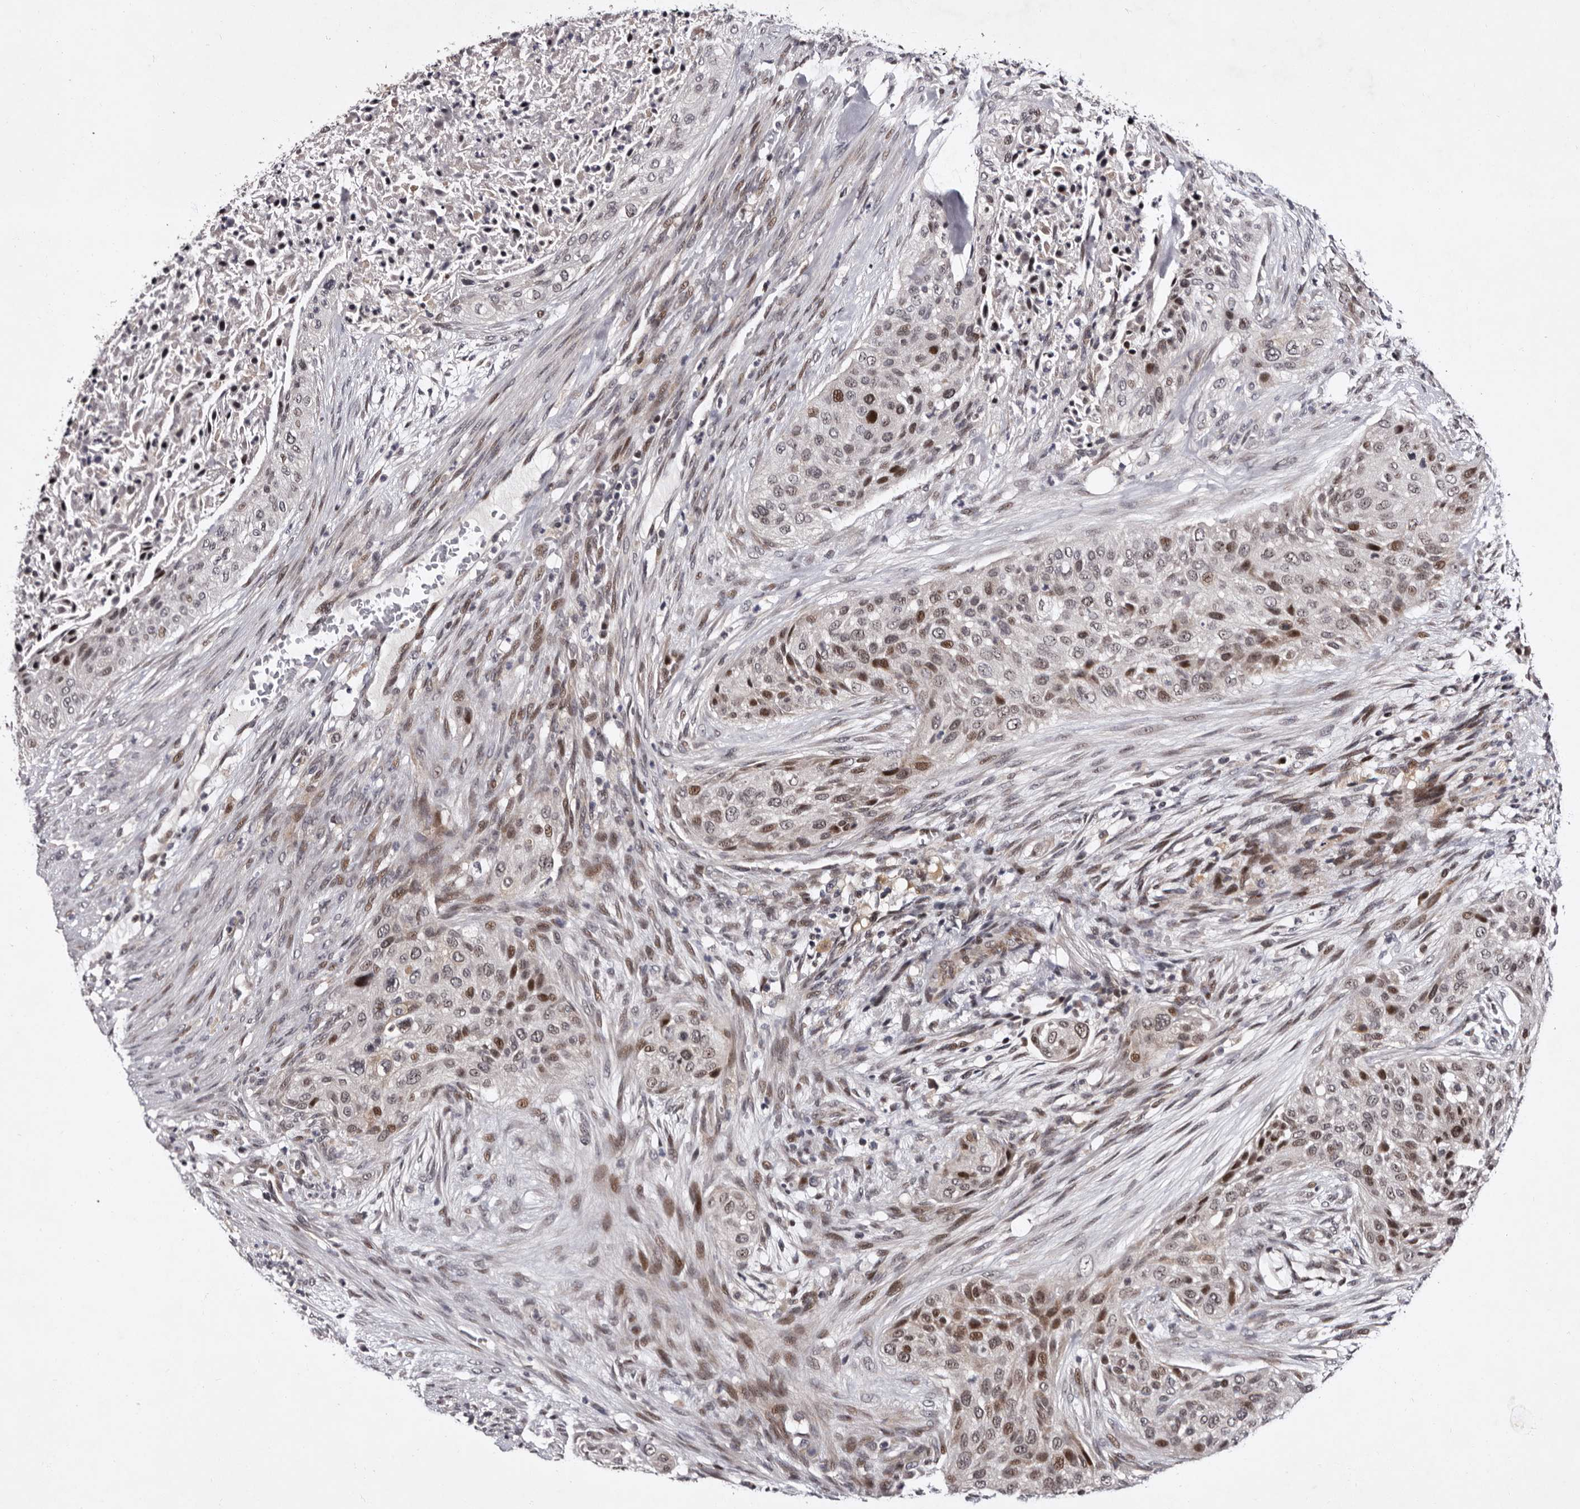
{"staining": {"intensity": "moderate", "quantity": "25%-75%", "location": "cytoplasmic/membranous,nuclear"}, "tissue": "urothelial cancer", "cell_type": "Tumor cells", "image_type": "cancer", "snomed": [{"axis": "morphology", "description": "Urothelial carcinoma, High grade"}, {"axis": "topography", "description": "Urinary bladder"}], "caption": "The immunohistochemical stain highlights moderate cytoplasmic/membranous and nuclear expression in tumor cells of high-grade urothelial carcinoma tissue. Using DAB (3,3'-diaminobenzidine) (brown) and hematoxylin (blue) stains, captured at high magnification using brightfield microscopy.", "gene": "TNKS", "patient": {"sex": "male", "age": 35}}